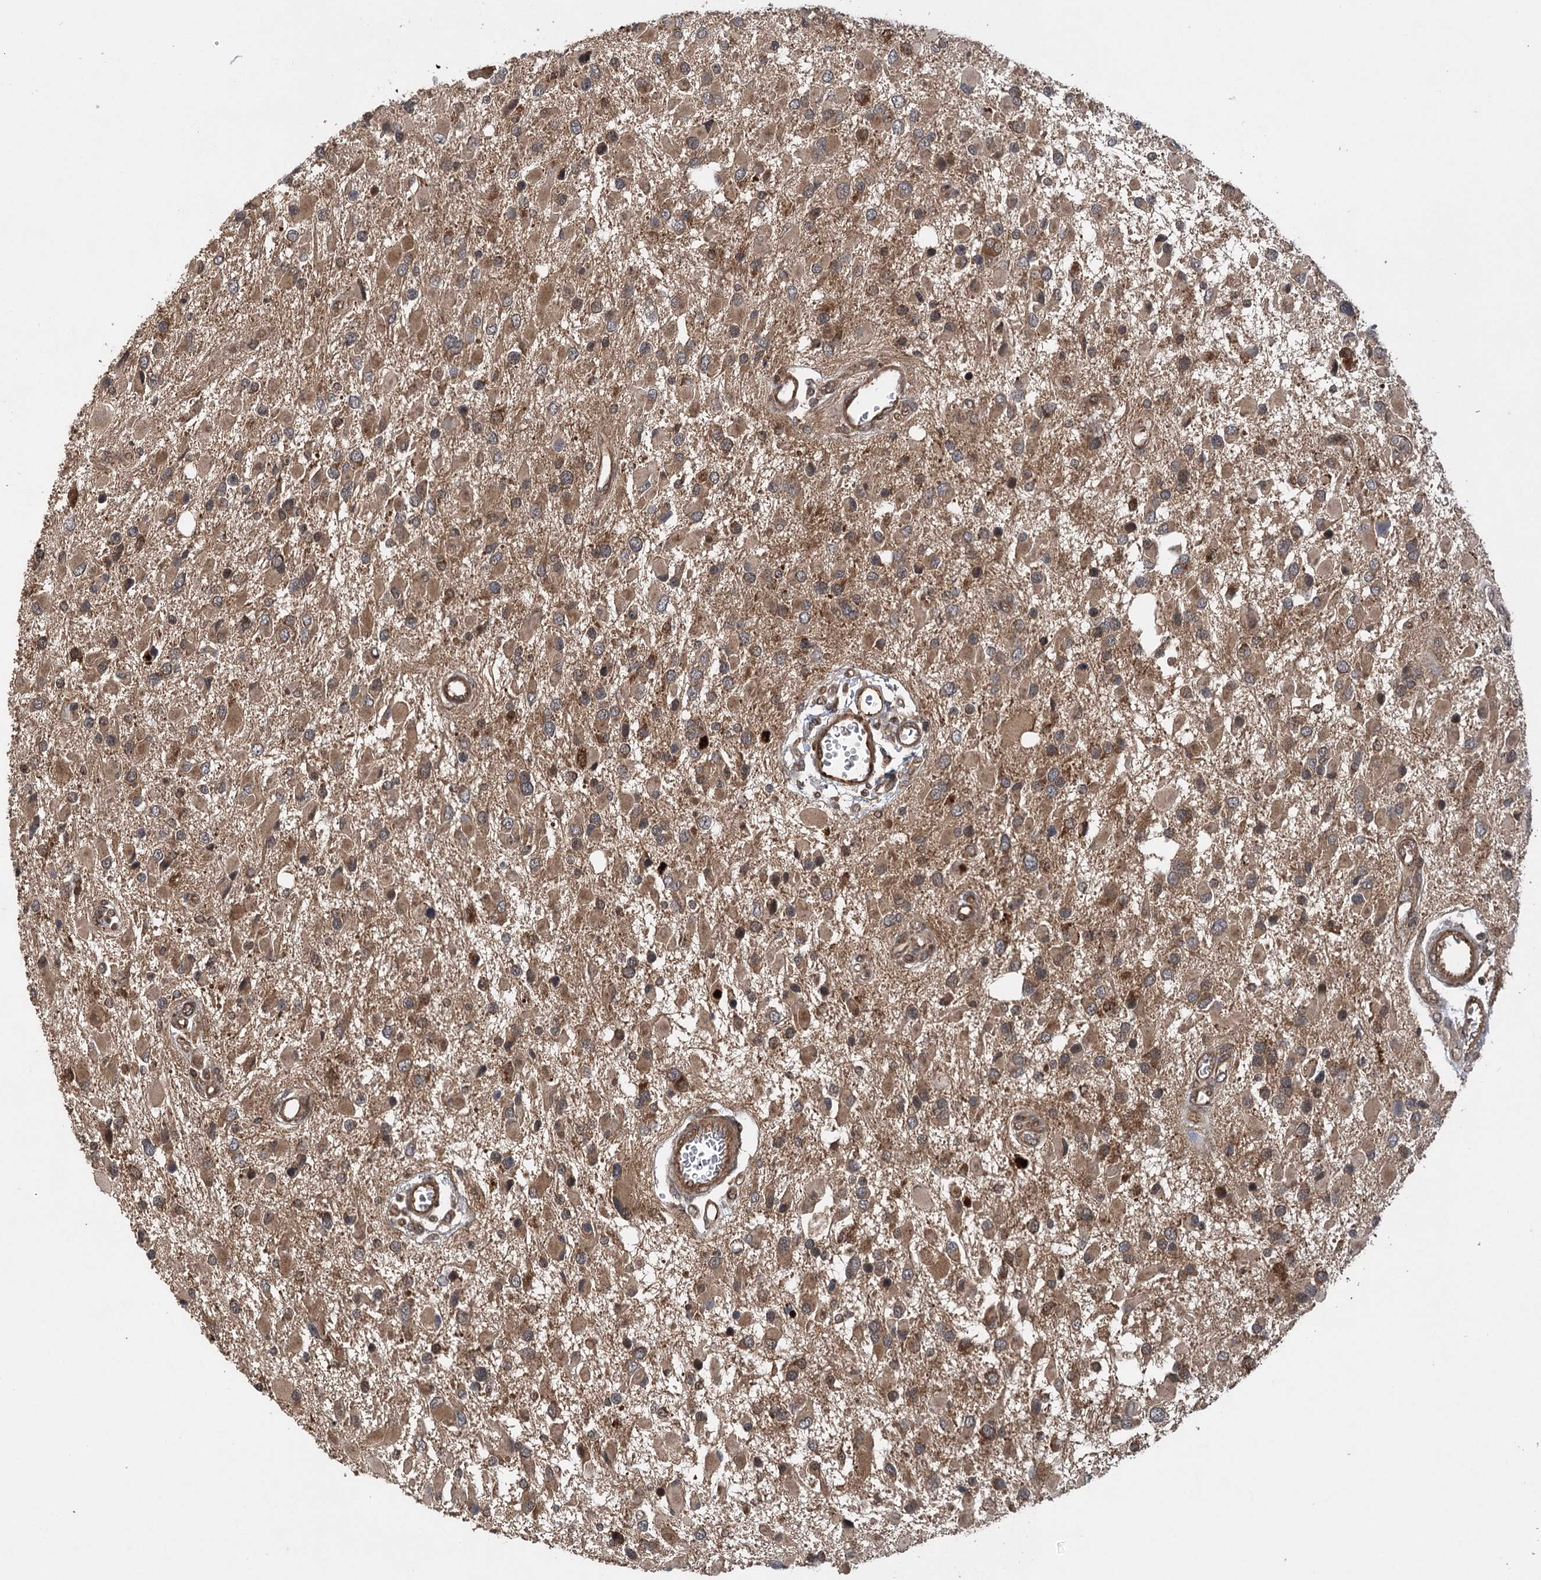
{"staining": {"intensity": "moderate", "quantity": ">75%", "location": "cytoplasmic/membranous"}, "tissue": "glioma", "cell_type": "Tumor cells", "image_type": "cancer", "snomed": [{"axis": "morphology", "description": "Glioma, malignant, High grade"}, {"axis": "topography", "description": "Brain"}], "caption": "Moderate cytoplasmic/membranous expression for a protein is identified in approximately >75% of tumor cells of glioma using immunohistochemistry (IHC).", "gene": "INSIG2", "patient": {"sex": "male", "age": 53}}